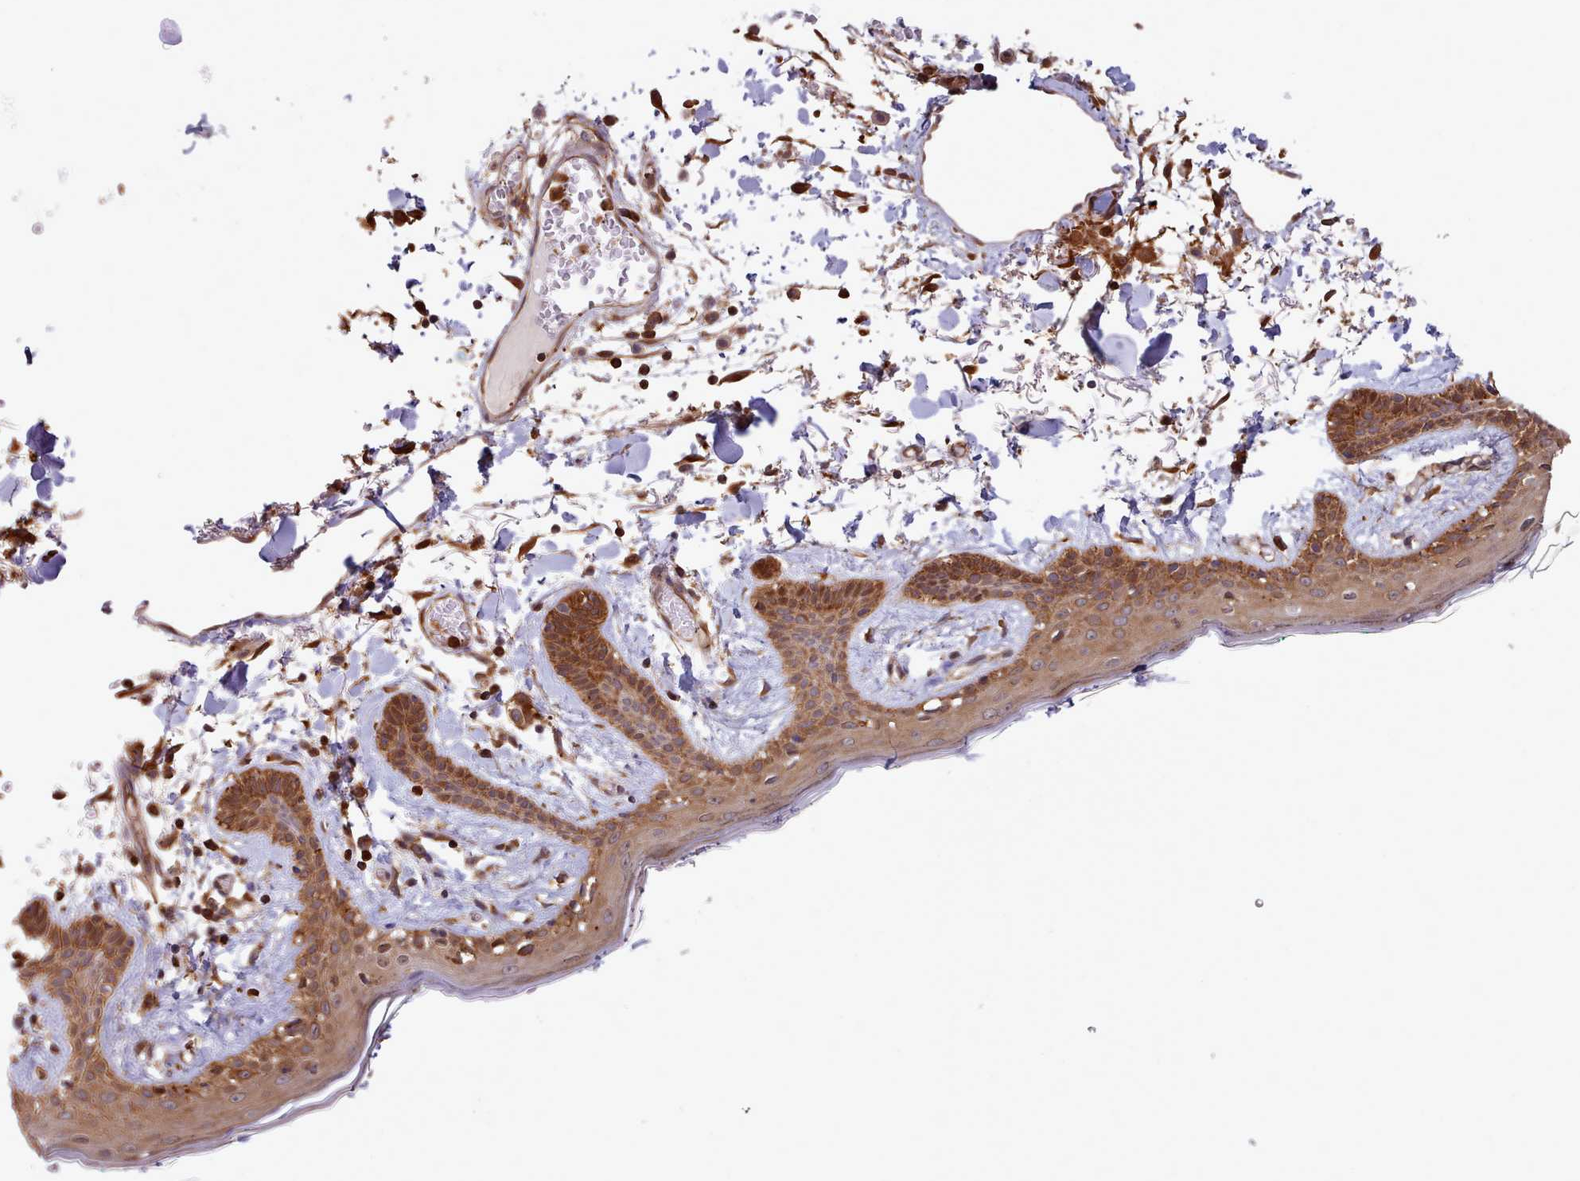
{"staining": {"intensity": "moderate", "quantity": ">75%", "location": "cytoplasmic/membranous"}, "tissue": "skin", "cell_type": "Fibroblasts", "image_type": "normal", "snomed": [{"axis": "morphology", "description": "Normal tissue, NOS"}, {"axis": "topography", "description": "Skin"}], "caption": "Immunohistochemistry (IHC) (DAB) staining of unremarkable skin demonstrates moderate cytoplasmic/membranous protein staining in approximately >75% of fibroblasts. (IHC, brightfield microscopy, high magnification).", "gene": "SLC4A9", "patient": {"sex": "male", "age": 79}}